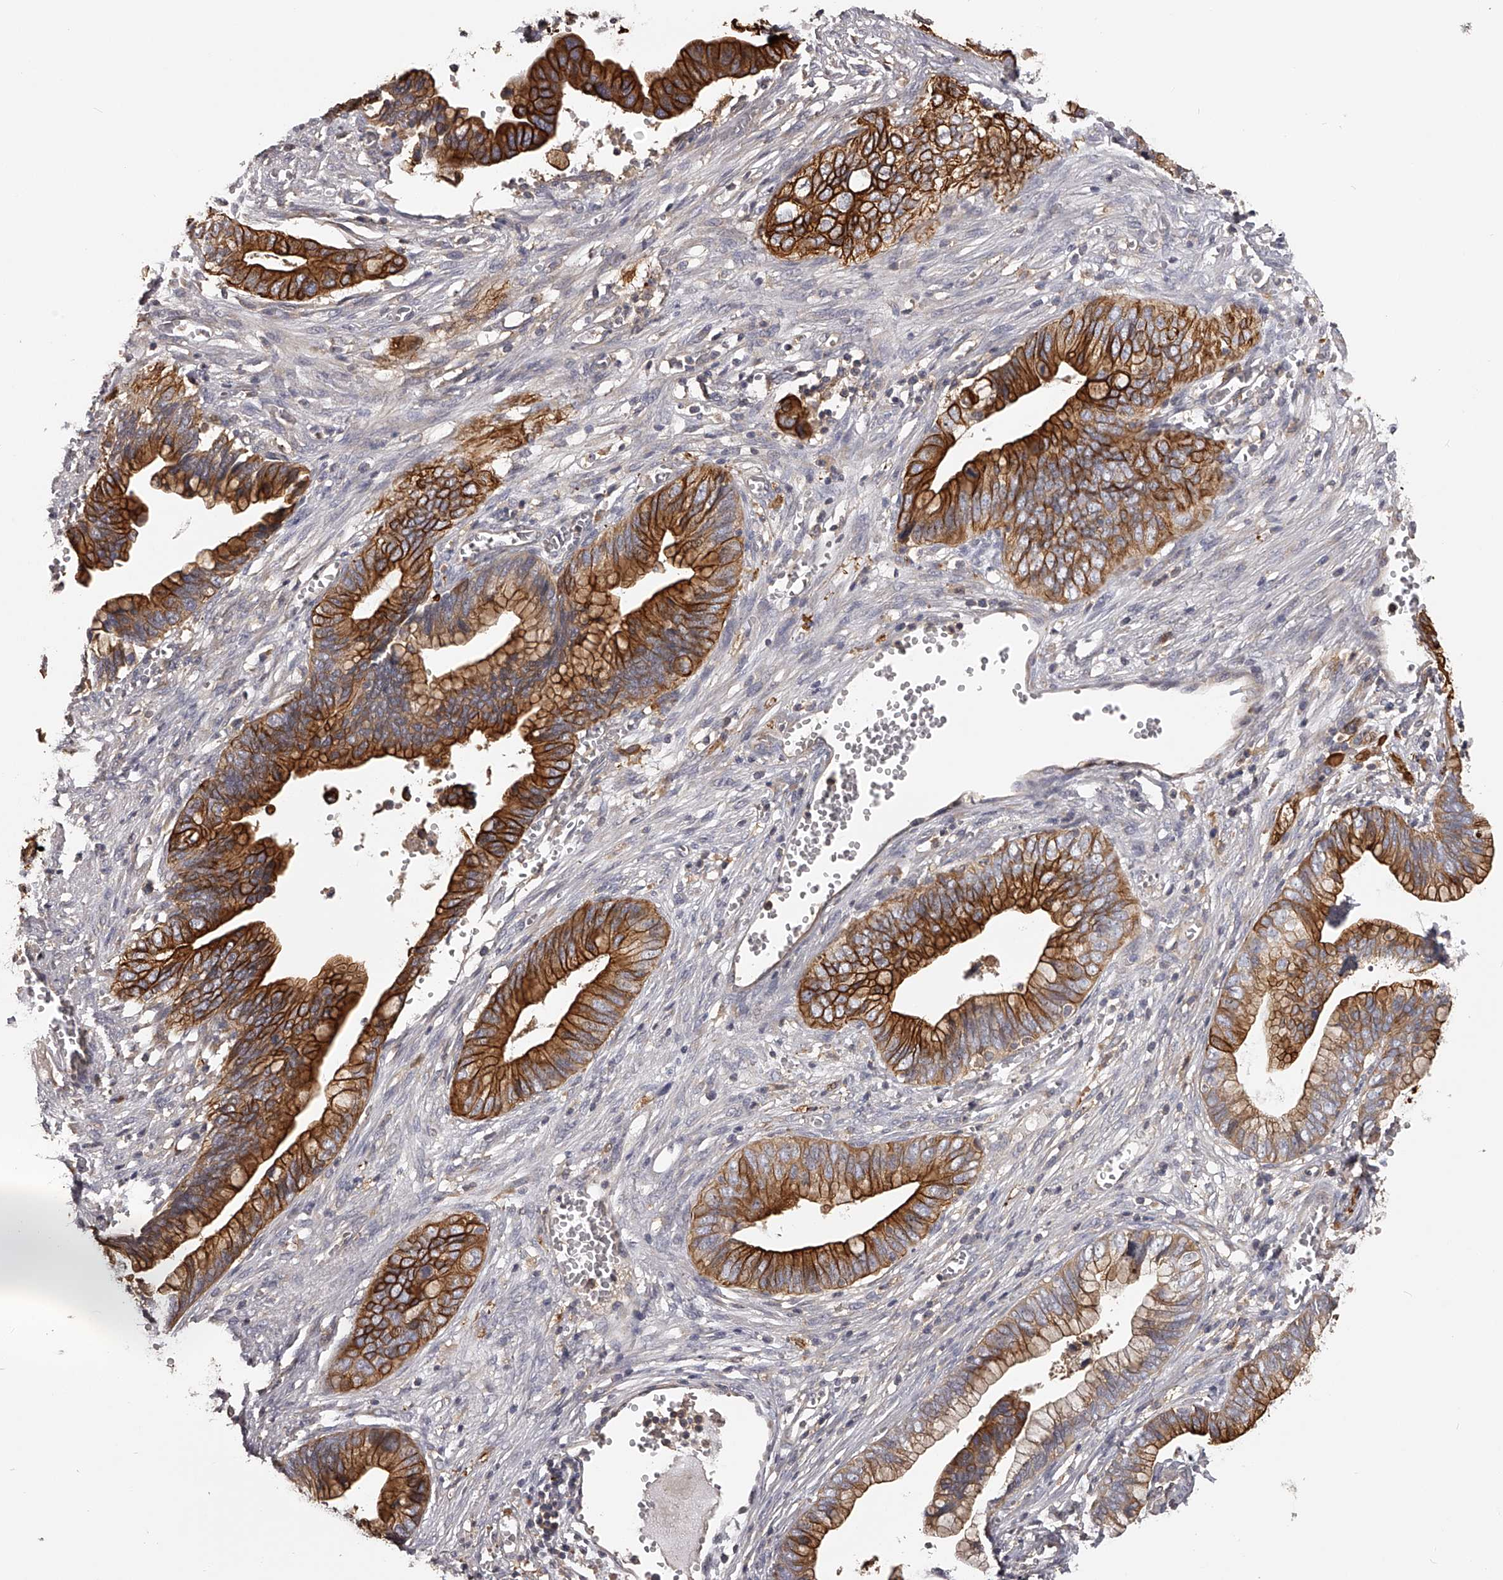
{"staining": {"intensity": "strong", "quantity": ">75%", "location": "cytoplasmic/membranous"}, "tissue": "cervical cancer", "cell_type": "Tumor cells", "image_type": "cancer", "snomed": [{"axis": "morphology", "description": "Adenocarcinoma, NOS"}, {"axis": "topography", "description": "Cervix"}], "caption": "This is an image of immunohistochemistry staining of cervical cancer (adenocarcinoma), which shows strong positivity in the cytoplasmic/membranous of tumor cells.", "gene": "TNN", "patient": {"sex": "female", "age": 44}}